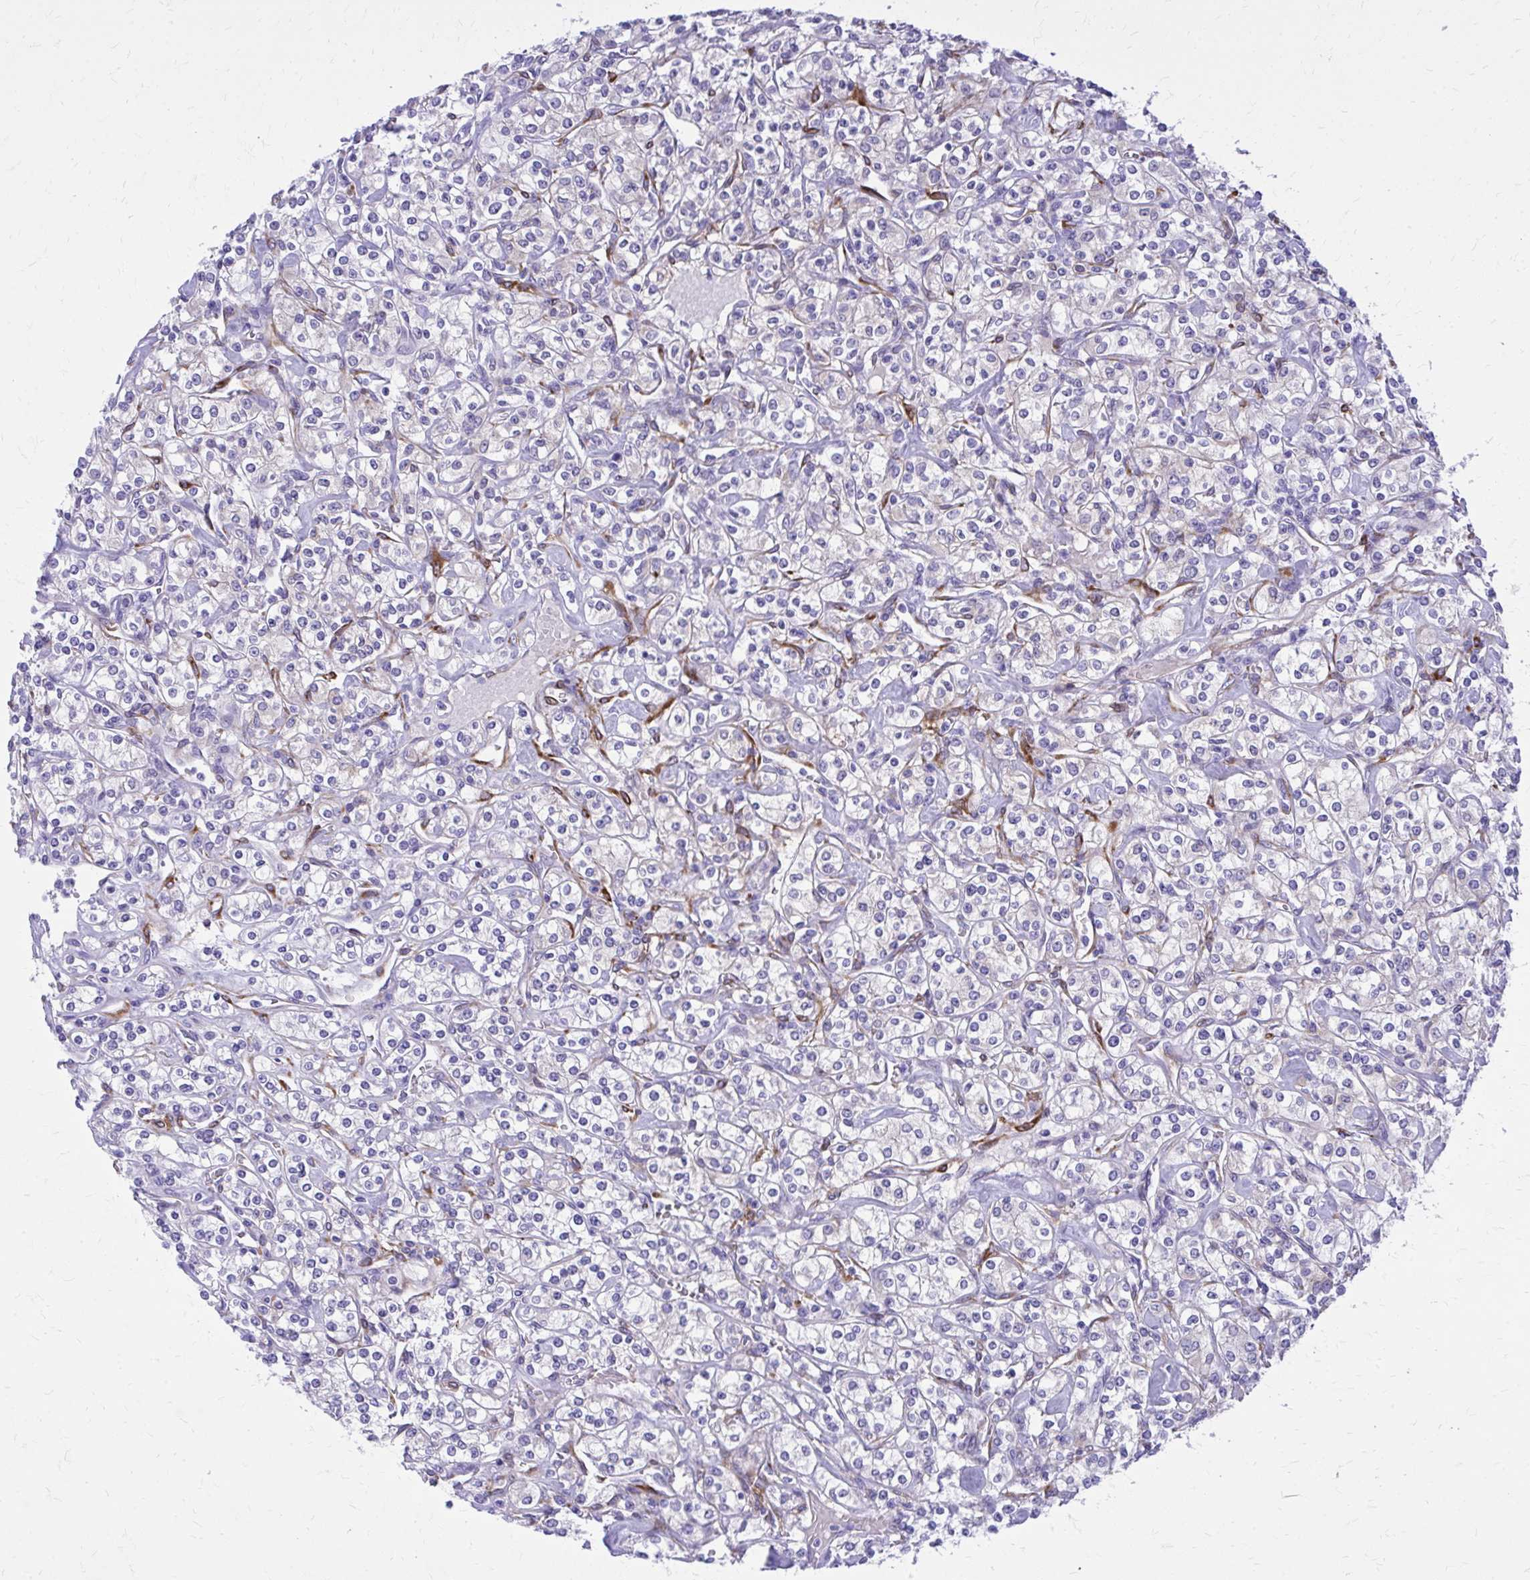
{"staining": {"intensity": "negative", "quantity": "none", "location": "none"}, "tissue": "renal cancer", "cell_type": "Tumor cells", "image_type": "cancer", "snomed": [{"axis": "morphology", "description": "Adenocarcinoma, NOS"}, {"axis": "topography", "description": "Kidney"}], "caption": "Immunohistochemical staining of renal cancer shows no significant expression in tumor cells.", "gene": "EPB41L1", "patient": {"sex": "male", "age": 77}}